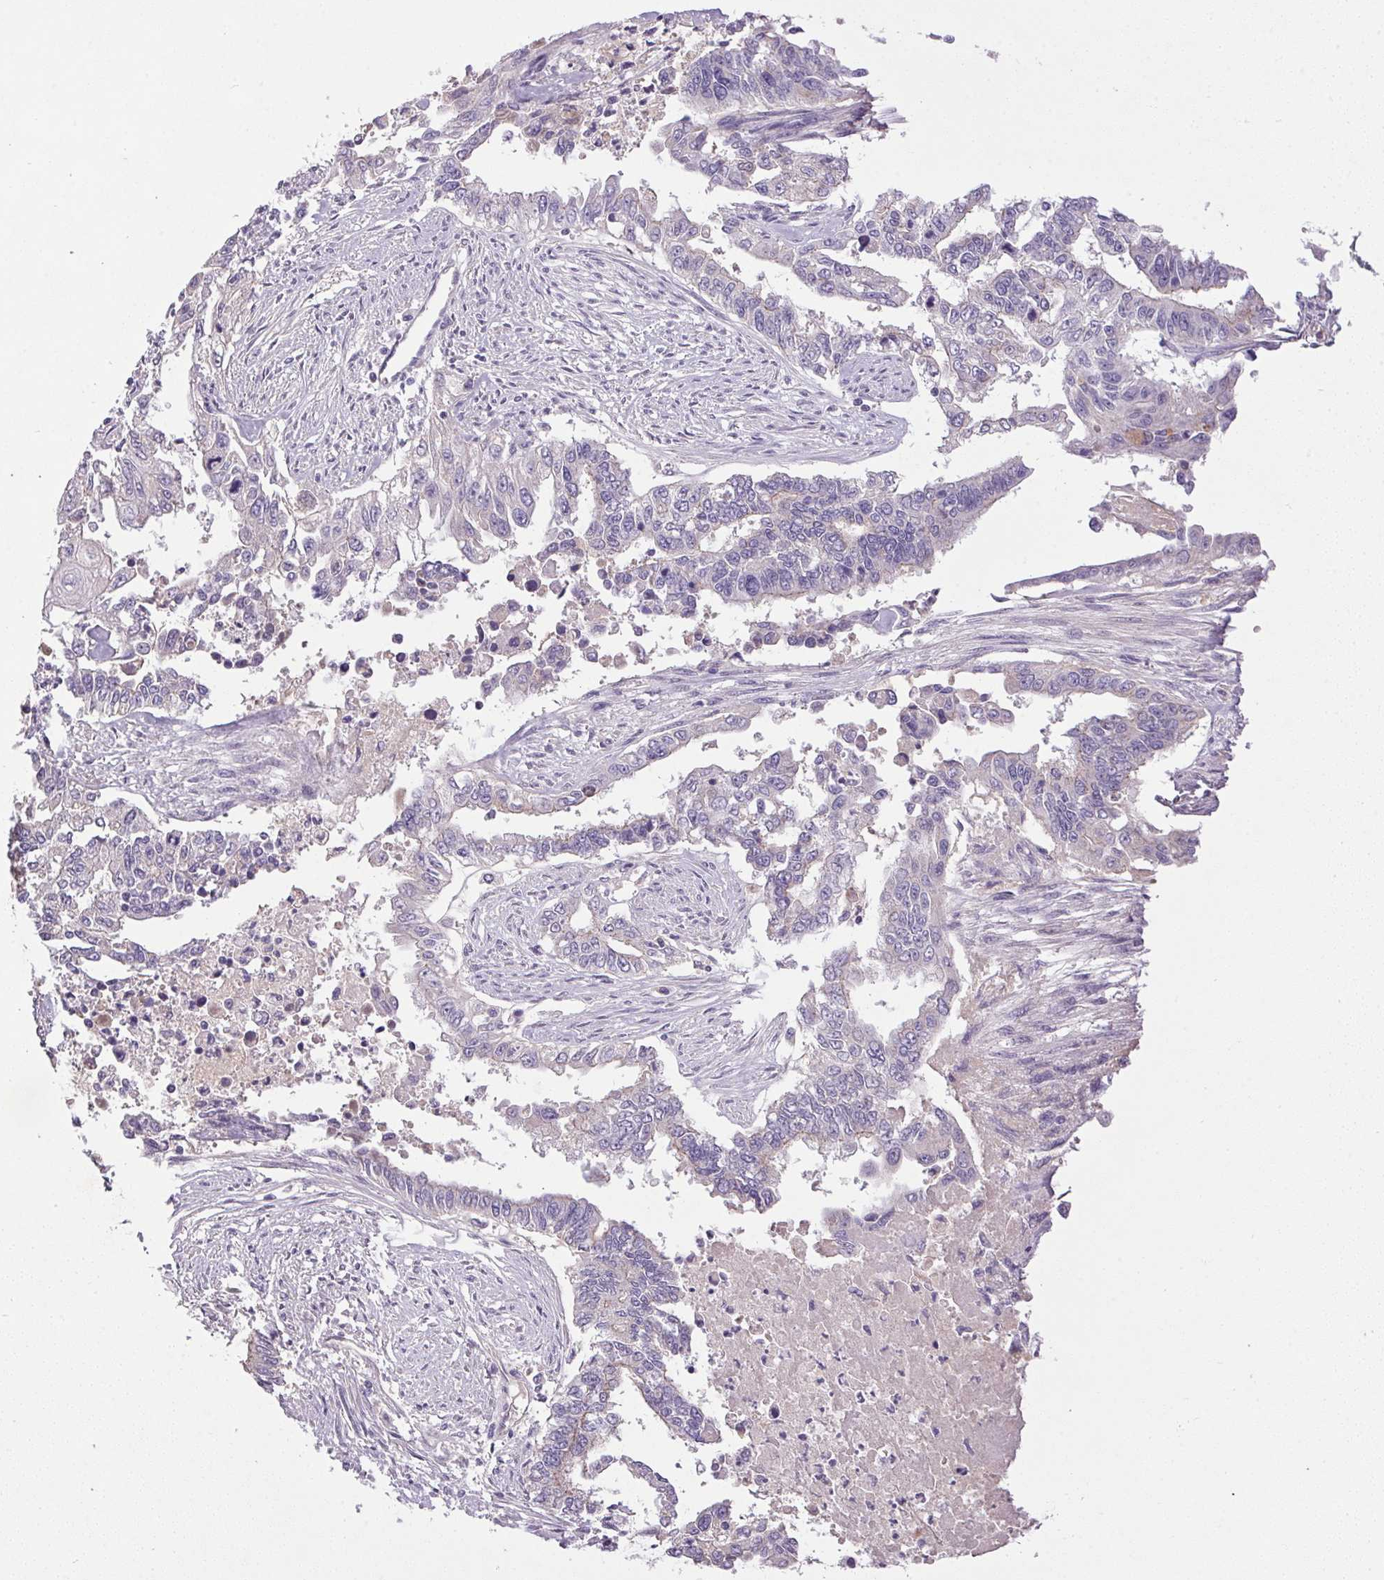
{"staining": {"intensity": "negative", "quantity": "none", "location": "none"}, "tissue": "endometrial cancer", "cell_type": "Tumor cells", "image_type": "cancer", "snomed": [{"axis": "morphology", "description": "Adenocarcinoma, NOS"}, {"axis": "topography", "description": "Uterus"}], "caption": "An image of endometrial cancer stained for a protein shows no brown staining in tumor cells.", "gene": "APOC4", "patient": {"sex": "female", "age": 59}}